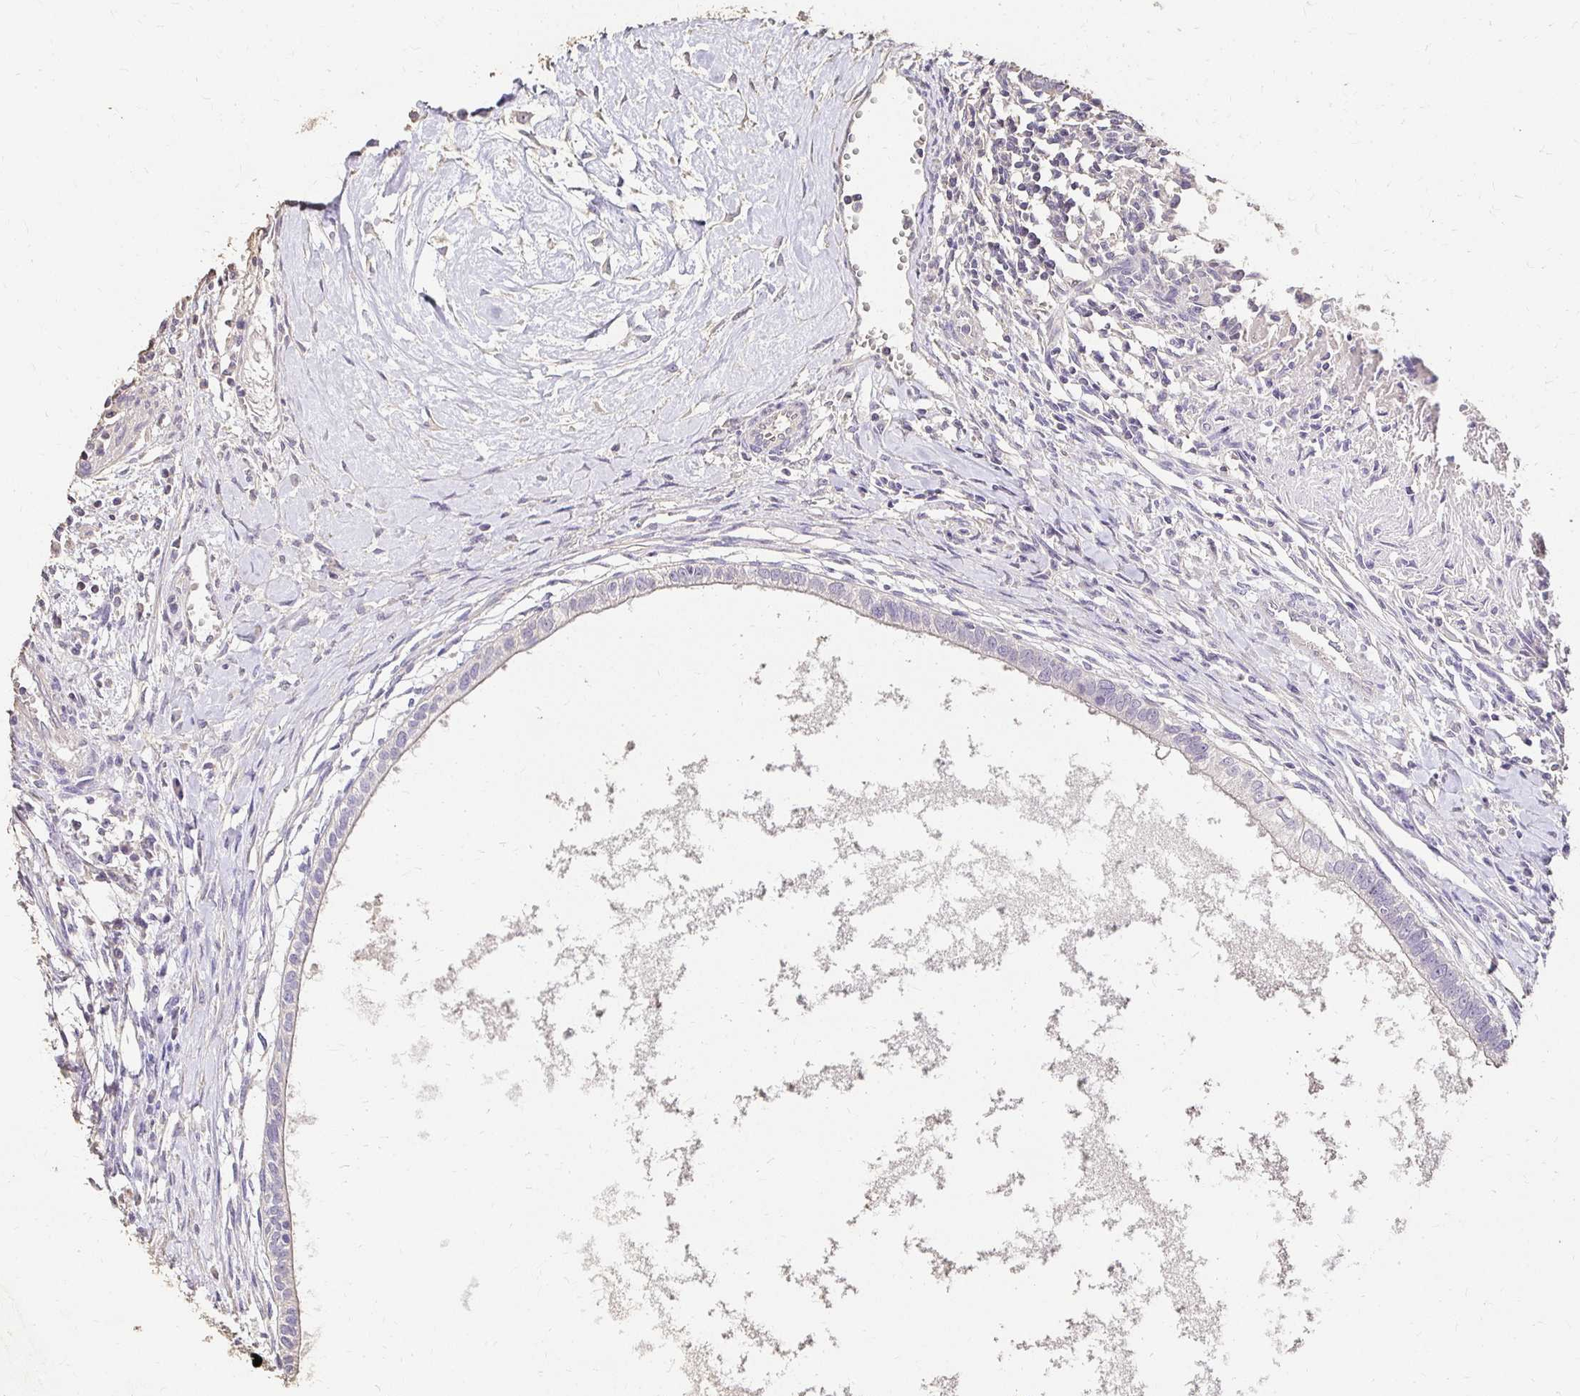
{"staining": {"intensity": "negative", "quantity": "none", "location": "none"}, "tissue": "testis cancer", "cell_type": "Tumor cells", "image_type": "cancer", "snomed": [{"axis": "morphology", "description": "Carcinoma, Embryonal, NOS"}, {"axis": "topography", "description": "Testis"}], "caption": "The photomicrograph reveals no significant staining in tumor cells of testis cancer (embryonal carcinoma). The staining is performed using DAB (3,3'-diaminobenzidine) brown chromogen with nuclei counter-stained in using hematoxylin.", "gene": "UGT1A6", "patient": {"sex": "male", "age": 37}}